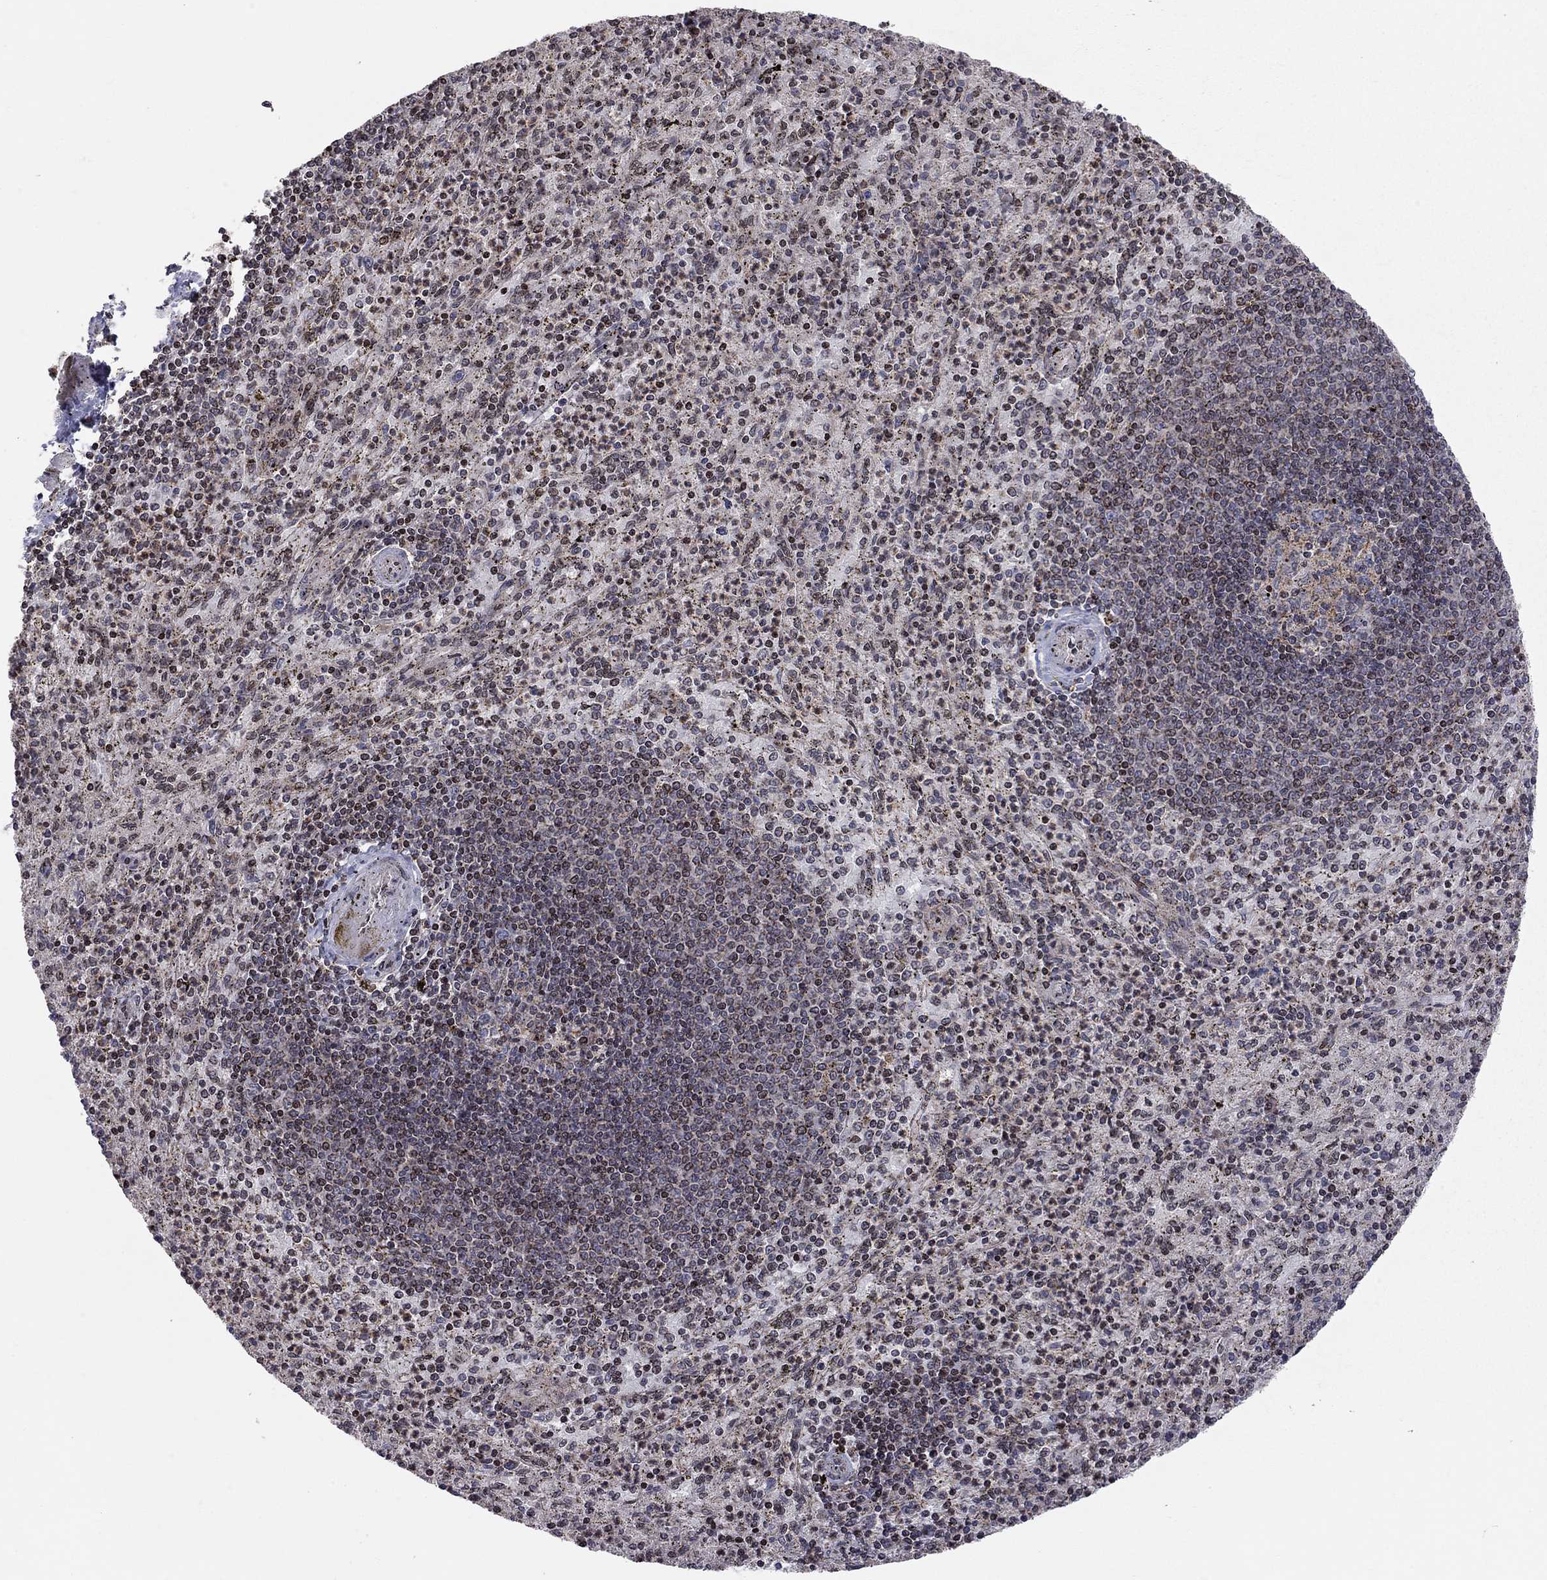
{"staining": {"intensity": "weak", "quantity": "<25%", "location": "nuclear"}, "tissue": "spleen", "cell_type": "Cells in red pulp", "image_type": "normal", "snomed": [{"axis": "morphology", "description": "Normal tissue, NOS"}, {"axis": "topography", "description": "Spleen"}], "caption": "Cells in red pulp are negative for brown protein staining in unremarkable spleen. (DAB (3,3'-diaminobenzidine) immunohistochemistry, high magnification).", "gene": "ERN2", "patient": {"sex": "male", "age": 60}}